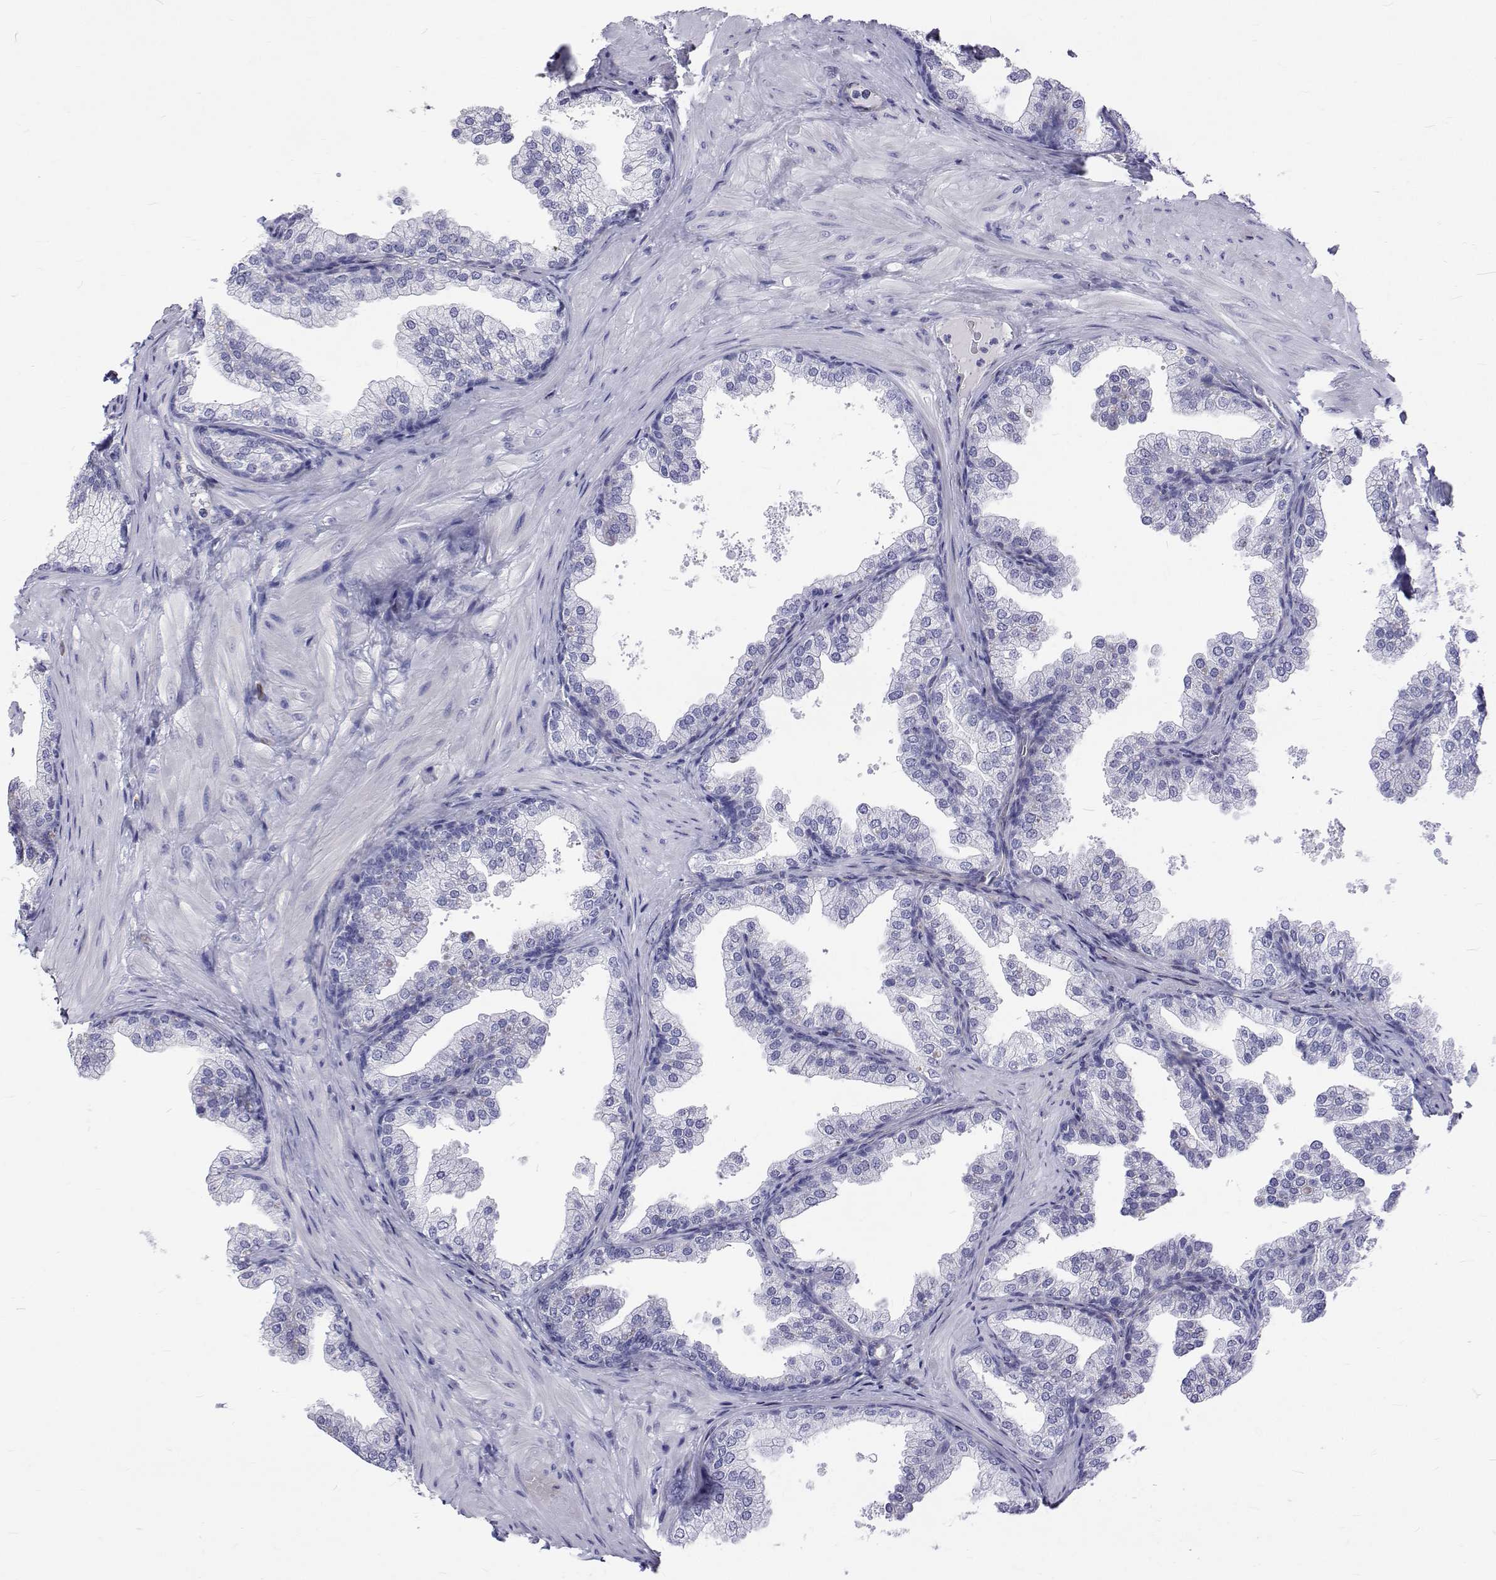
{"staining": {"intensity": "negative", "quantity": "none", "location": "none"}, "tissue": "prostate", "cell_type": "Glandular cells", "image_type": "normal", "snomed": [{"axis": "morphology", "description": "Normal tissue, NOS"}, {"axis": "topography", "description": "Prostate"}], "caption": "High magnification brightfield microscopy of normal prostate stained with DAB (3,3'-diaminobenzidine) (brown) and counterstained with hematoxylin (blue): glandular cells show no significant expression.", "gene": "OPRPN", "patient": {"sex": "male", "age": 37}}